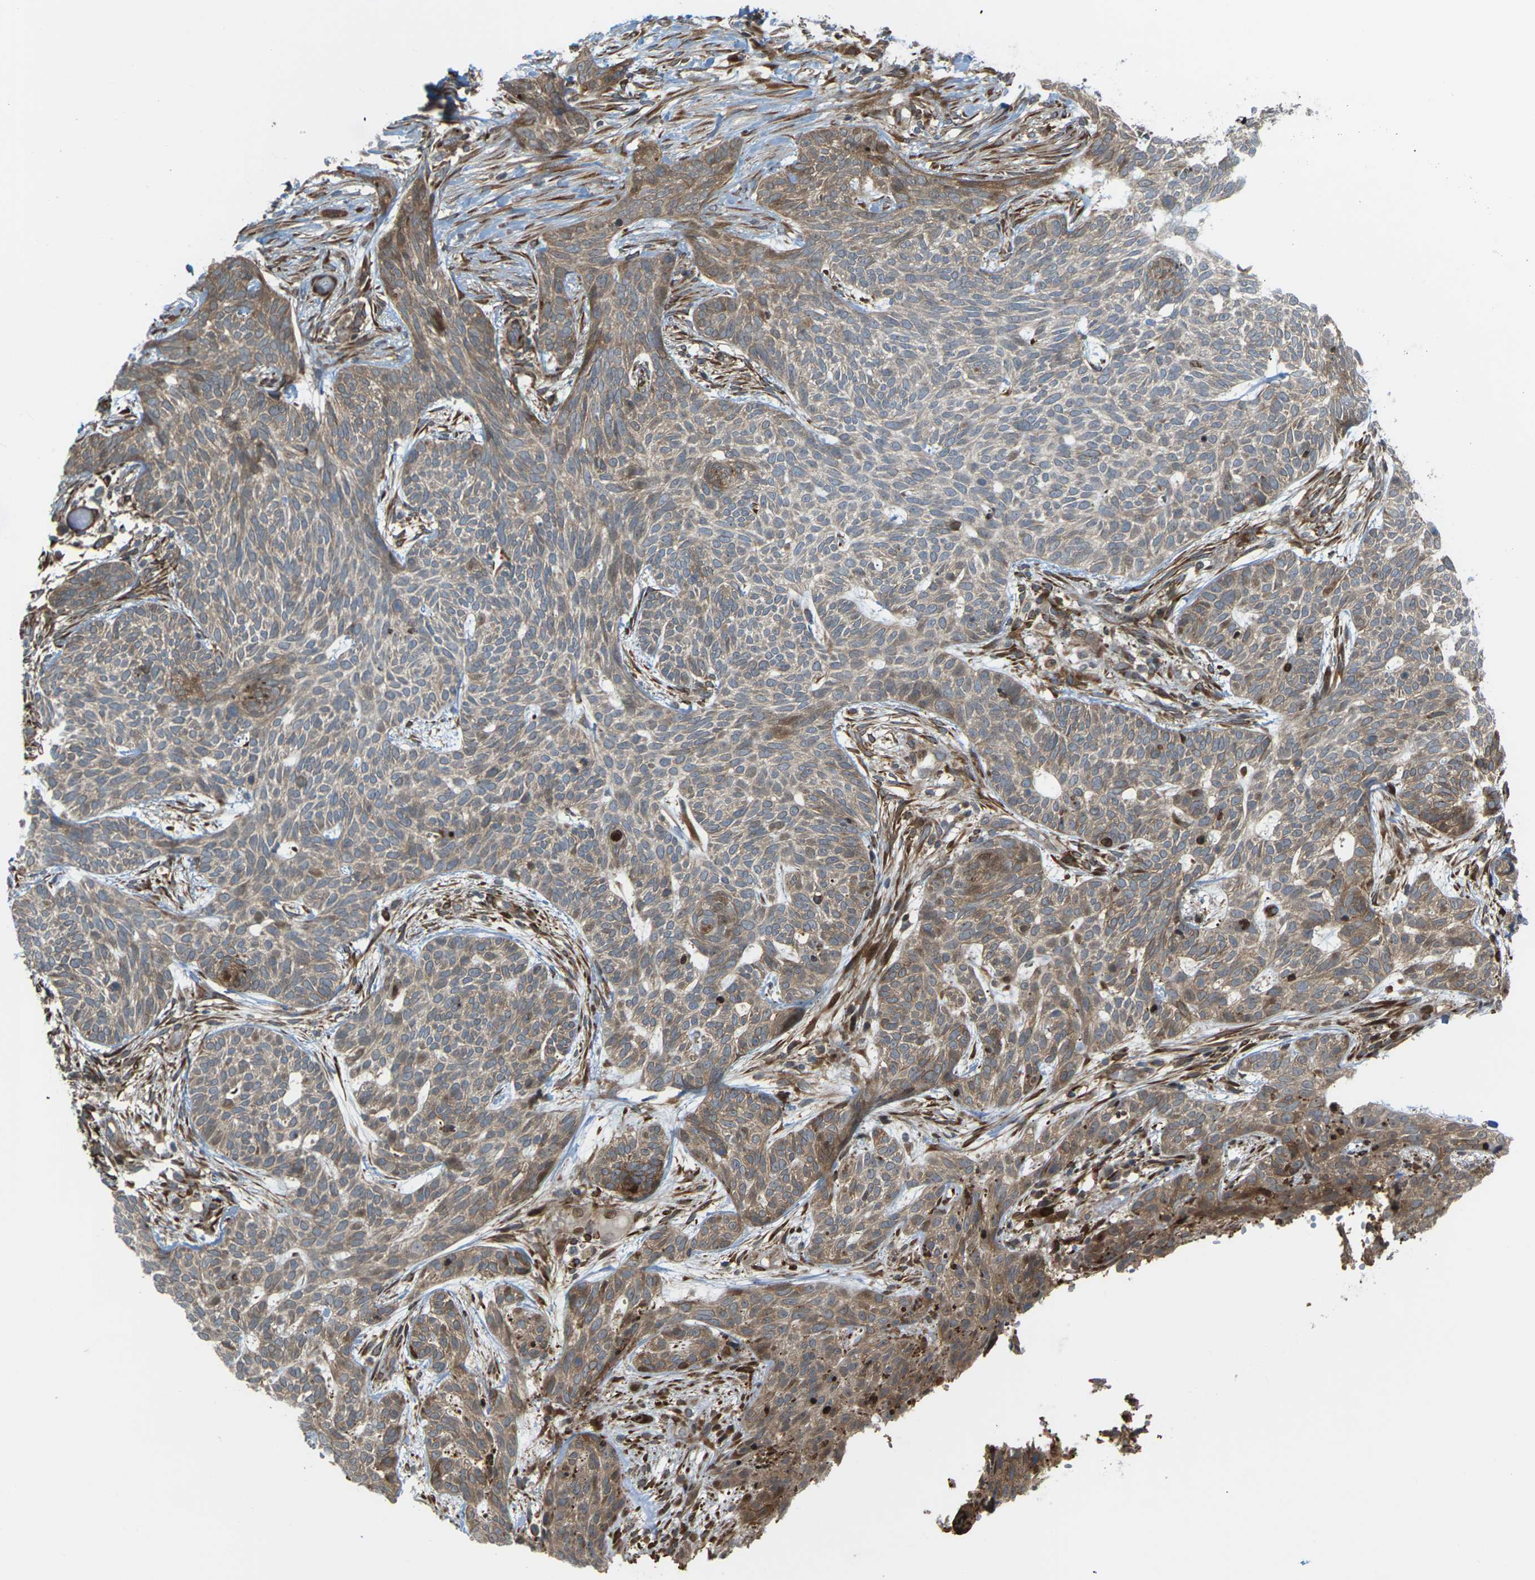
{"staining": {"intensity": "moderate", "quantity": "25%-75%", "location": "cytoplasmic/membranous"}, "tissue": "skin cancer", "cell_type": "Tumor cells", "image_type": "cancer", "snomed": [{"axis": "morphology", "description": "Basal cell carcinoma"}, {"axis": "topography", "description": "Skin"}], "caption": "Protein expression analysis of skin basal cell carcinoma displays moderate cytoplasmic/membranous positivity in about 25%-75% of tumor cells.", "gene": "ROBO1", "patient": {"sex": "female", "age": 59}}